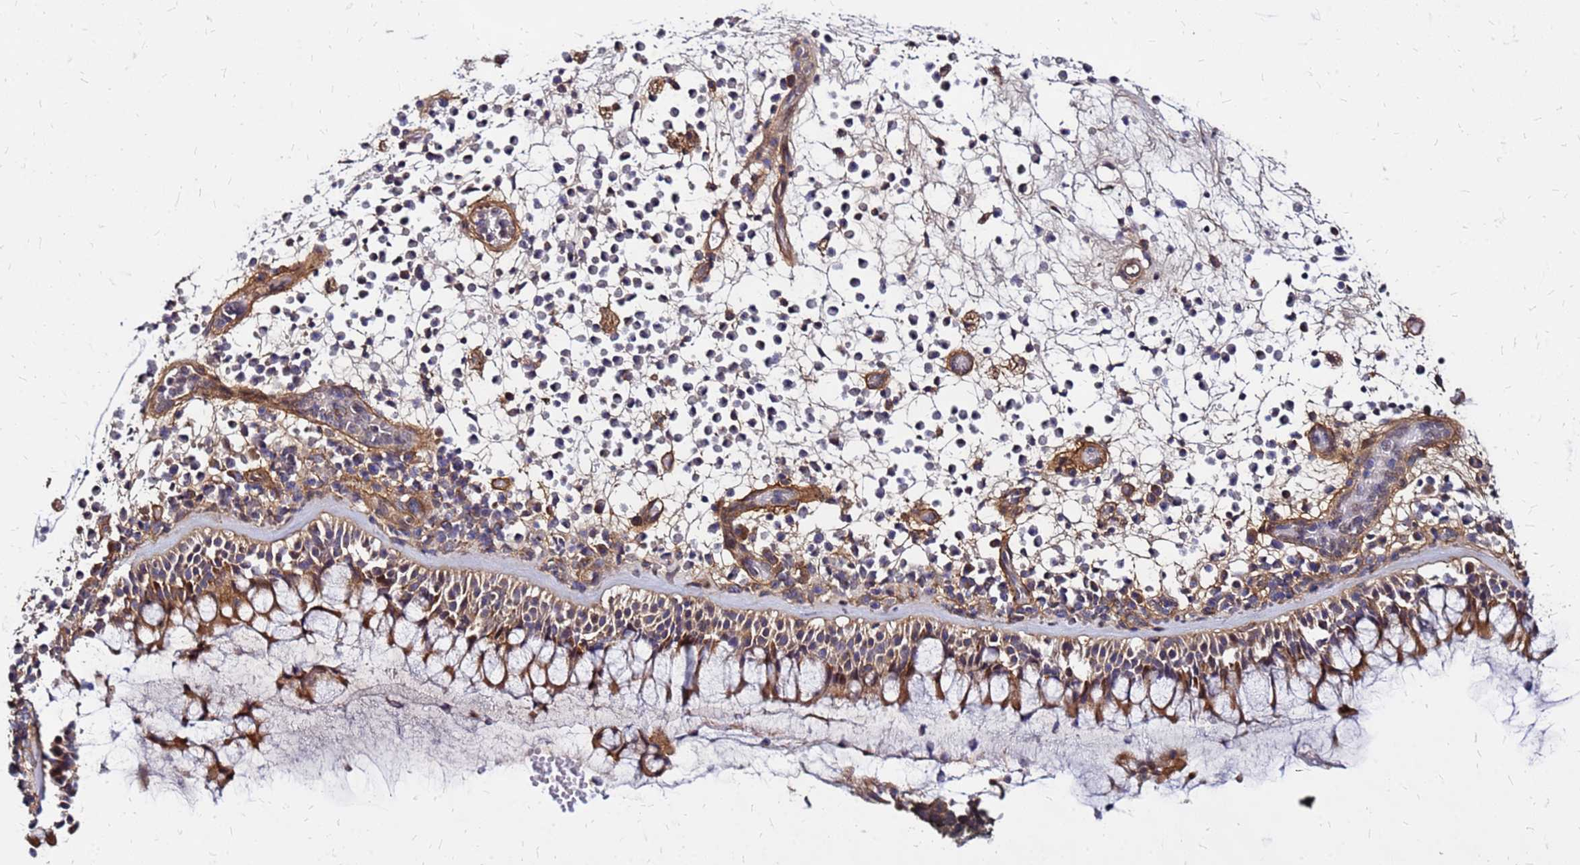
{"staining": {"intensity": "moderate", "quantity": ">75%", "location": "cytoplasmic/membranous"}, "tissue": "nasopharynx", "cell_type": "Respiratory epithelial cells", "image_type": "normal", "snomed": [{"axis": "morphology", "description": "Normal tissue, NOS"}, {"axis": "morphology", "description": "Inflammation, NOS"}, {"axis": "morphology", "description": "Malignant melanoma, Metastatic site"}, {"axis": "topography", "description": "Nasopharynx"}], "caption": "Protein expression analysis of benign human nasopharynx reveals moderate cytoplasmic/membranous positivity in about >75% of respiratory epithelial cells. (DAB = brown stain, brightfield microscopy at high magnification).", "gene": "CYBC1", "patient": {"sex": "male", "age": 70}}